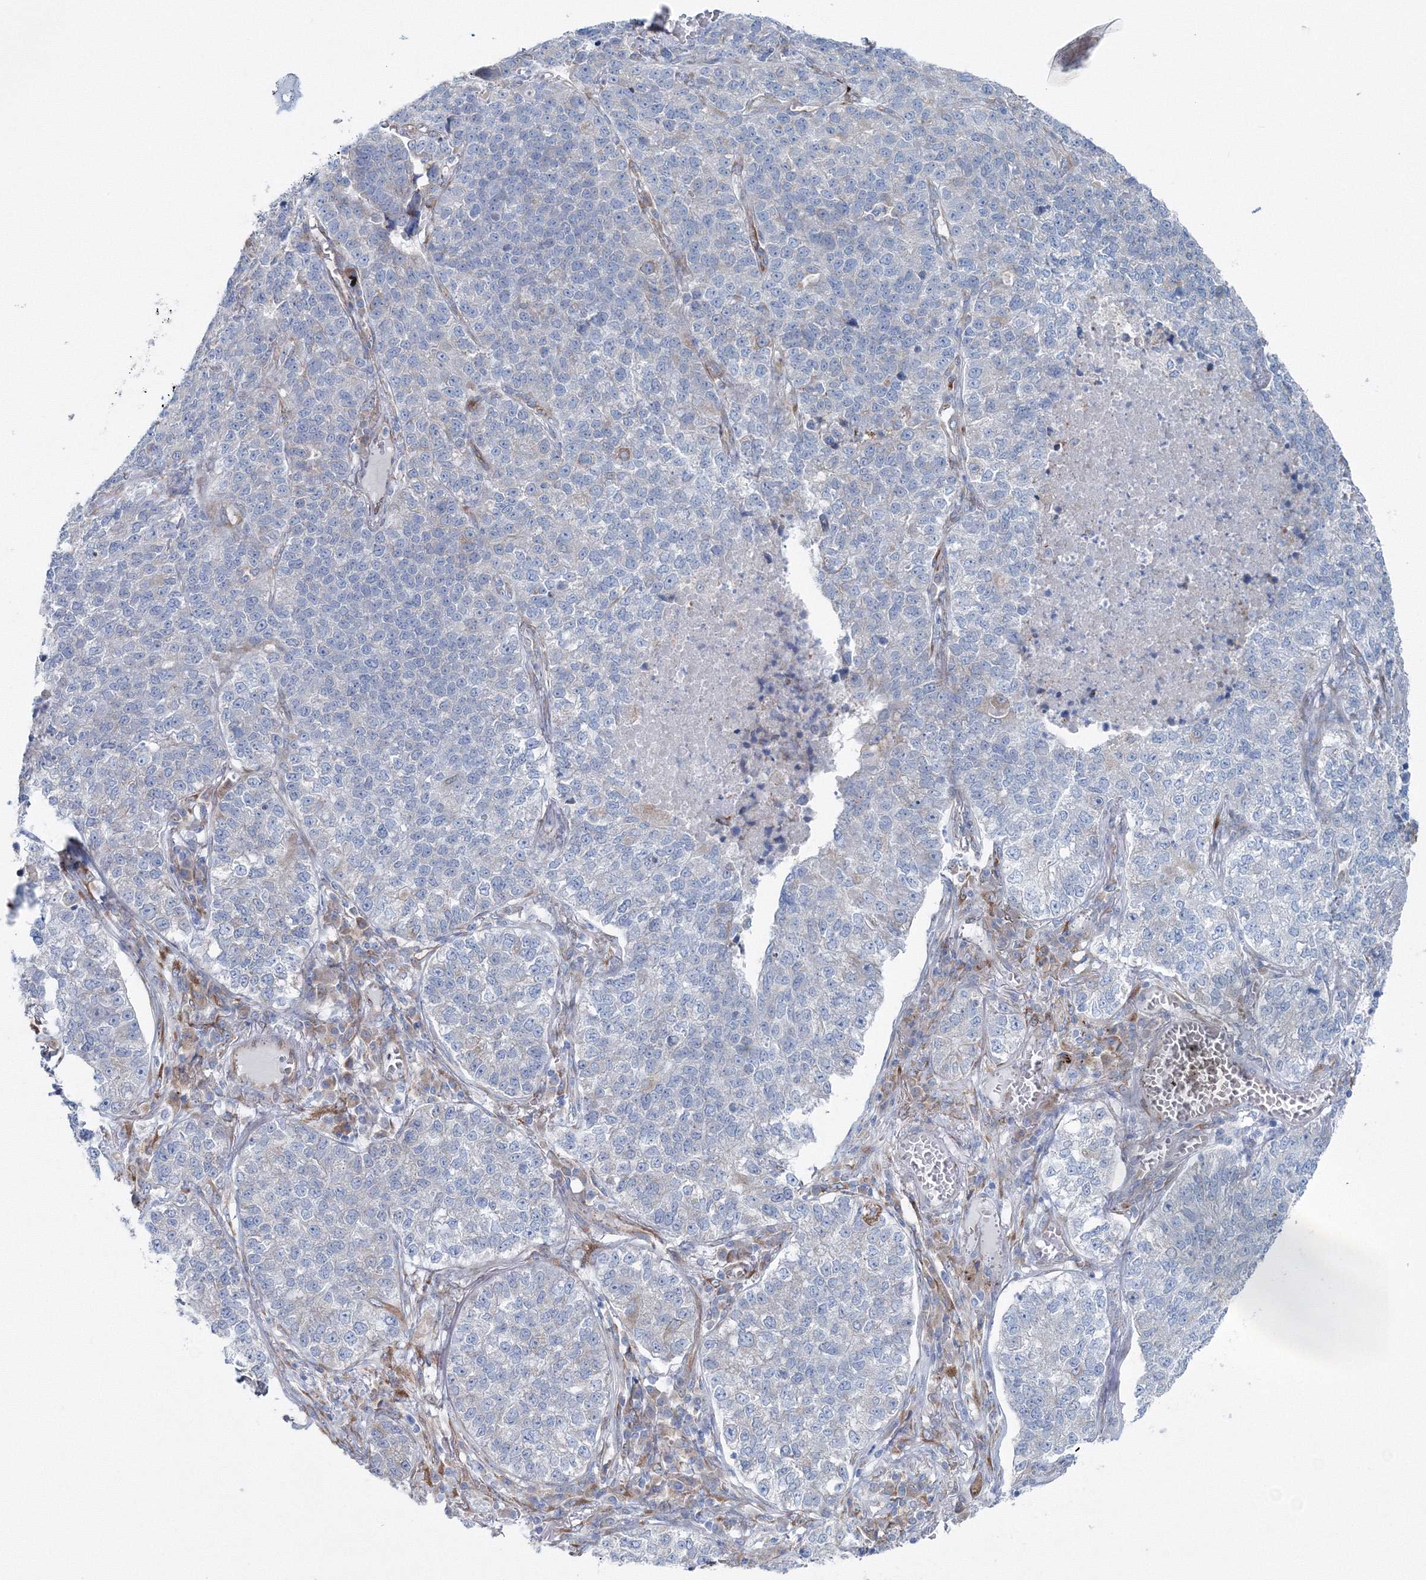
{"staining": {"intensity": "negative", "quantity": "none", "location": "none"}, "tissue": "lung cancer", "cell_type": "Tumor cells", "image_type": "cancer", "snomed": [{"axis": "morphology", "description": "Adenocarcinoma, NOS"}, {"axis": "topography", "description": "Lung"}], "caption": "Tumor cells are negative for brown protein staining in lung cancer (adenocarcinoma).", "gene": "RCN1", "patient": {"sex": "male", "age": 49}}